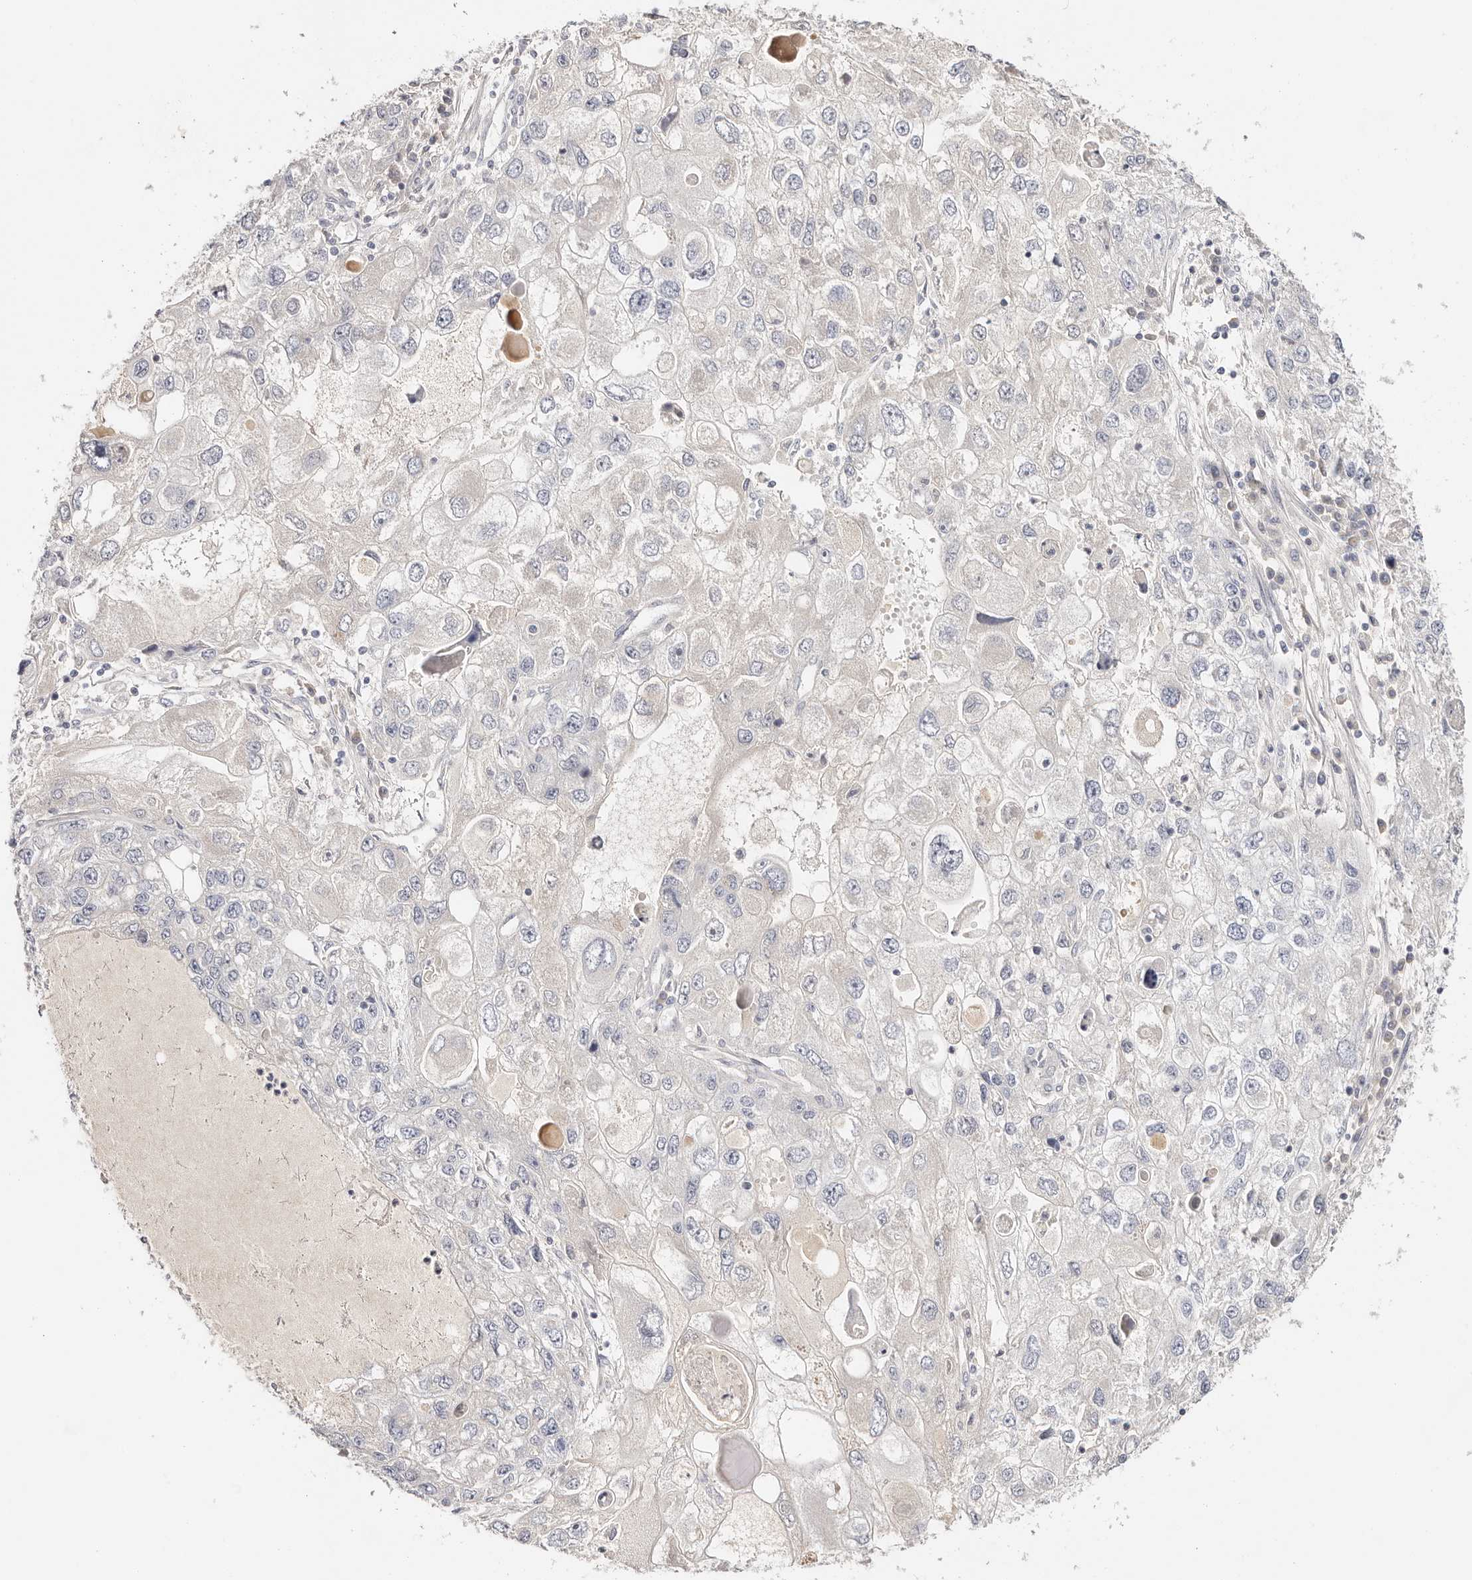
{"staining": {"intensity": "negative", "quantity": "none", "location": "none"}, "tissue": "endometrial cancer", "cell_type": "Tumor cells", "image_type": "cancer", "snomed": [{"axis": "morphology", "description": "Adenocarcinoma, NOS"}, {"axis": "topography", "description": "Endometrium"}], "caption": "The immunohistochemistry histopathology image has no significant expression in tumor cells of endometrial adenocarcinoma tissue.", "gene": "DNASE1", "patient": {"sex": "female", "age": 49}}